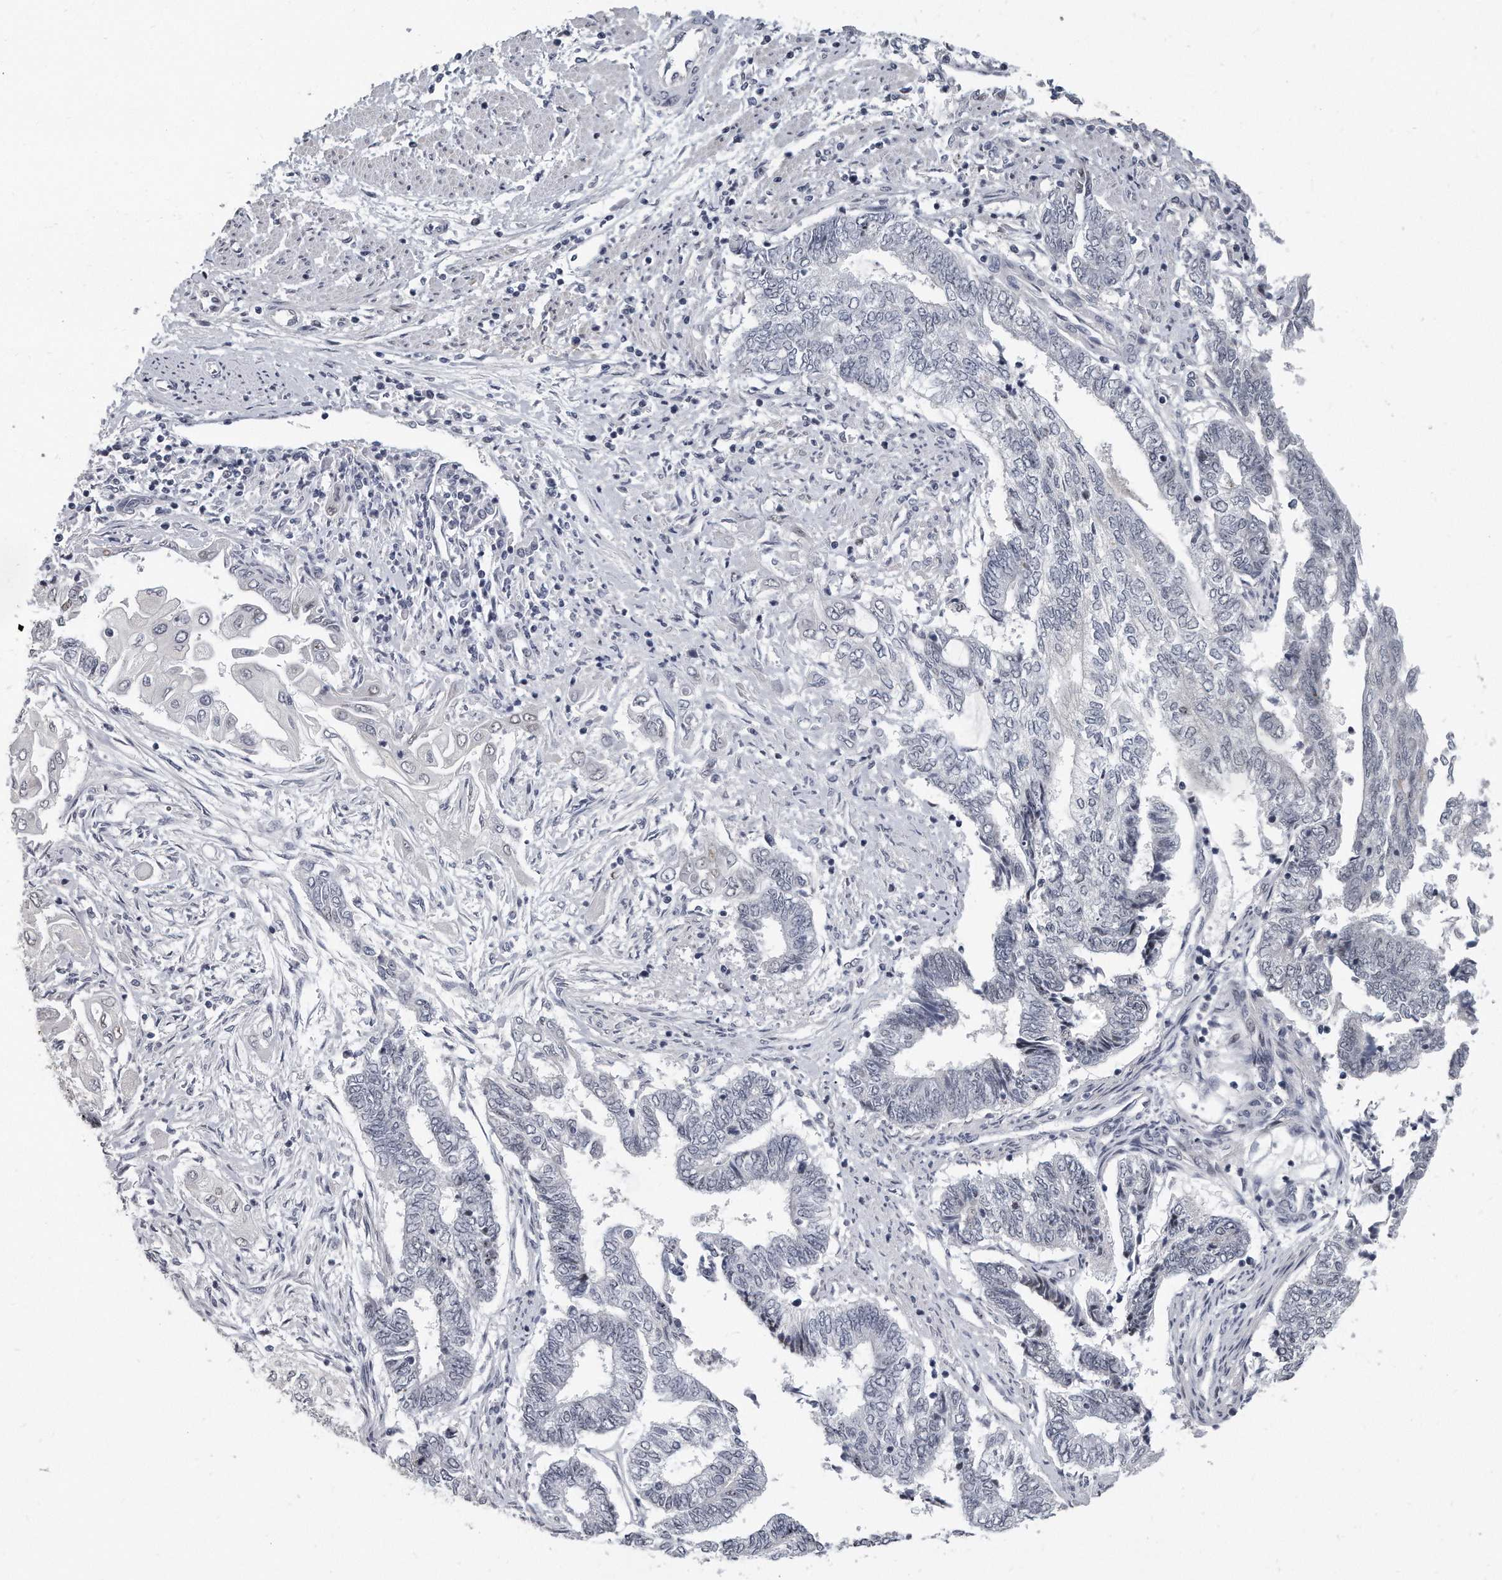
{"staining": {"intensity": "negative", "quantity": "none", "location": "none"}, "tissue": "endometrial cancer", "cell_type": "Tumor cells", "image_type": "cancer", "snomed": [{"axis": "morphology", "description": "Adenocarcinoma, NOS"}, {"axis": "topography", "description": "Uterus"}, {"axis": "topography", "description": "Endometrium"}], "caption": "A high-resolution micrograph shows IHC staining of endometrial cancer, which demonstrates no significant expression in tumor cells.", "gene": "TFCP2L1", "patient": {"sex": "female", "age": 70}}